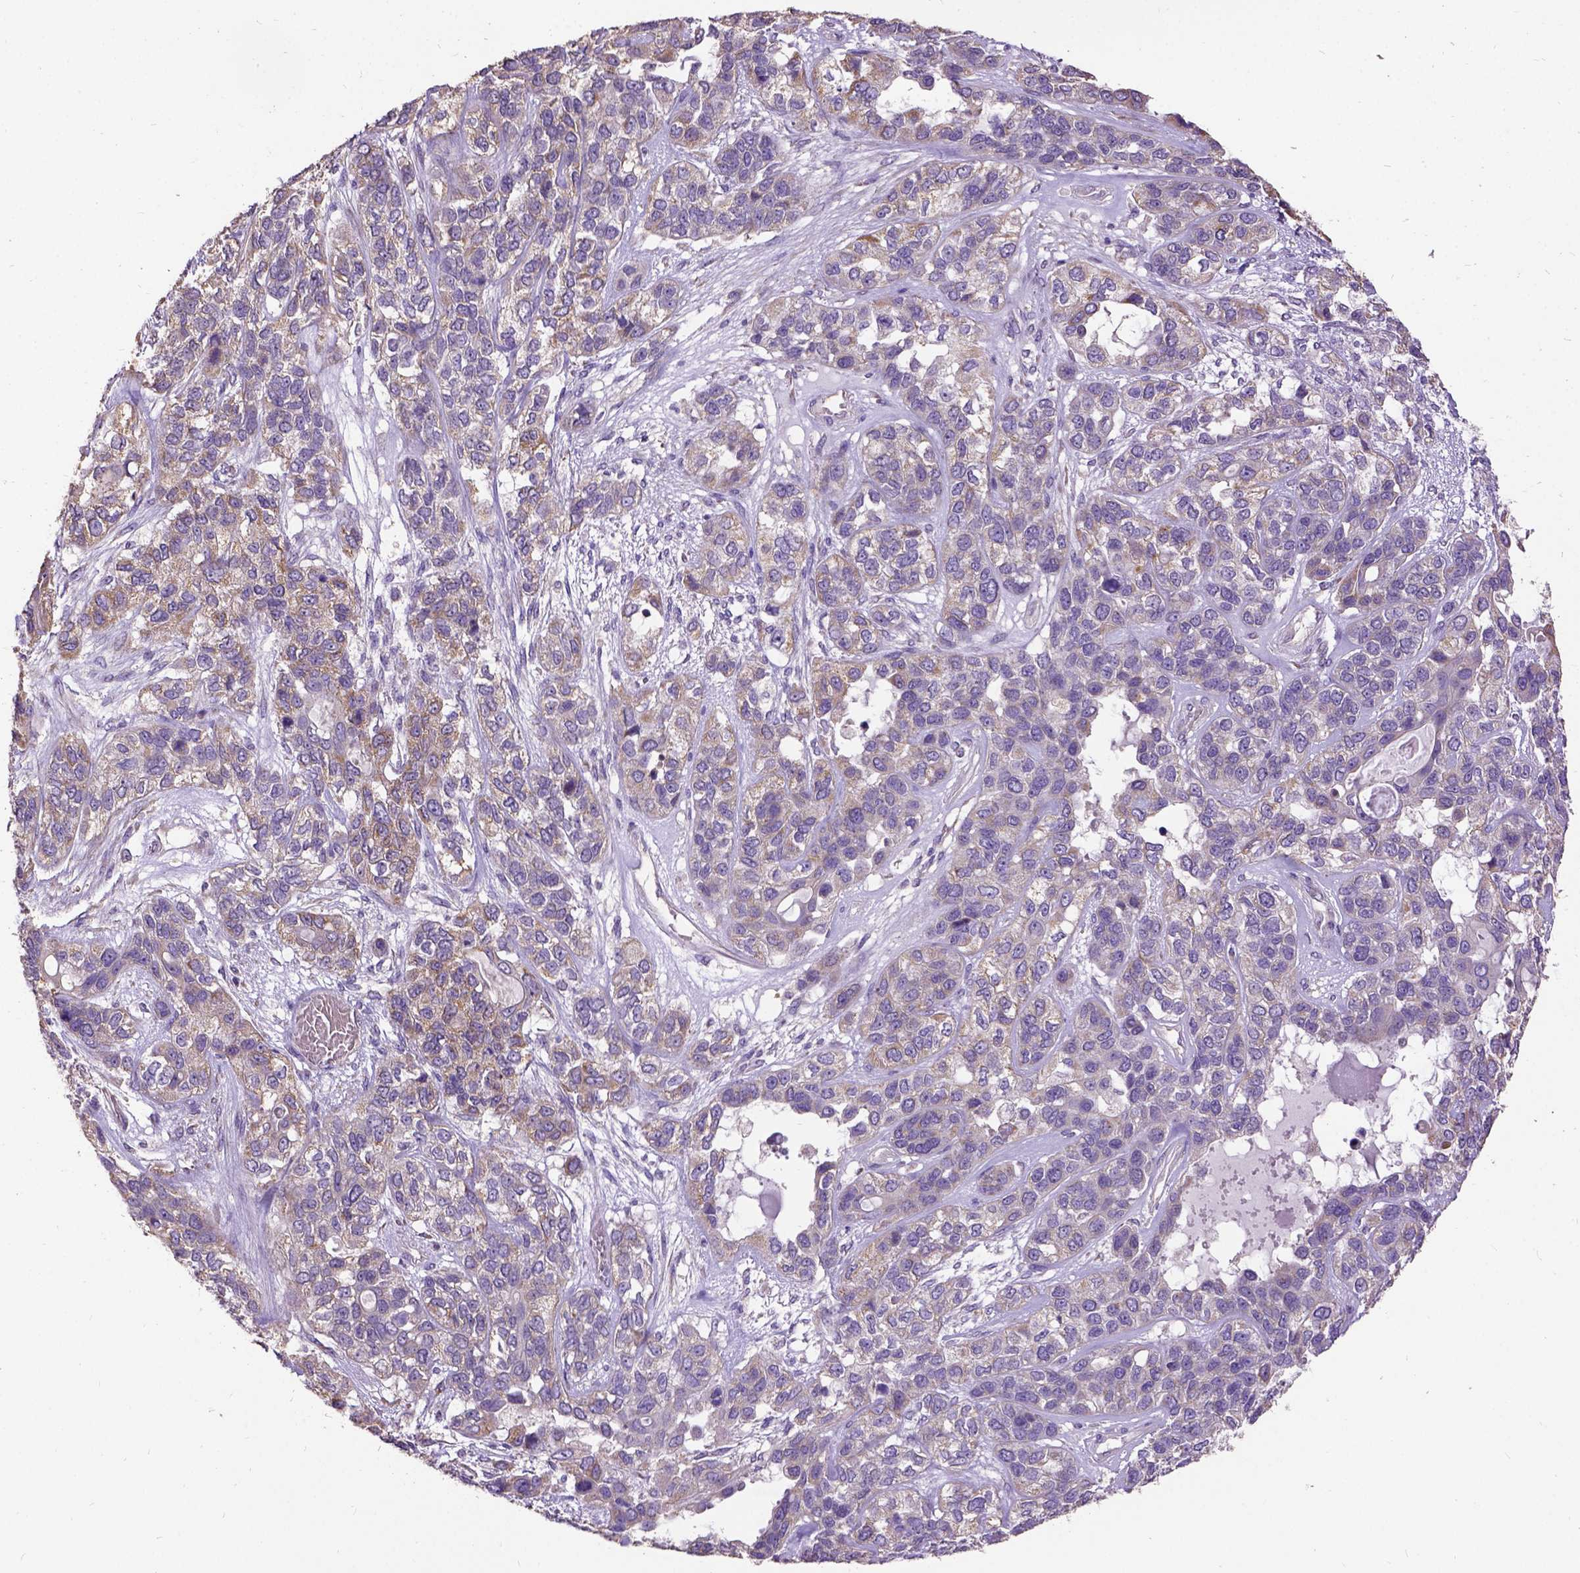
{"staining": {"intensity": "moderate", "quantity": ">75%", "location": "cytoplasmic/membranous"}, "tissue": "lung cancer", "cell_type": "Tumor cells", "image_type": "cancer", "snomed": [{"axis": "morphology", "description": "Squamous cell carcinoma, NOS"}, {"axis": "topography", "description": "Lung"}], "caption": "Moderate cytoplasmic/membranous staining for a protein is seen in approximately >75% of tumor cells of lung squamous cell carcinoma using immunohistochemistry (IHC).", "gene": "DQX1", "patient": {"sex": "female", "age": 70}}